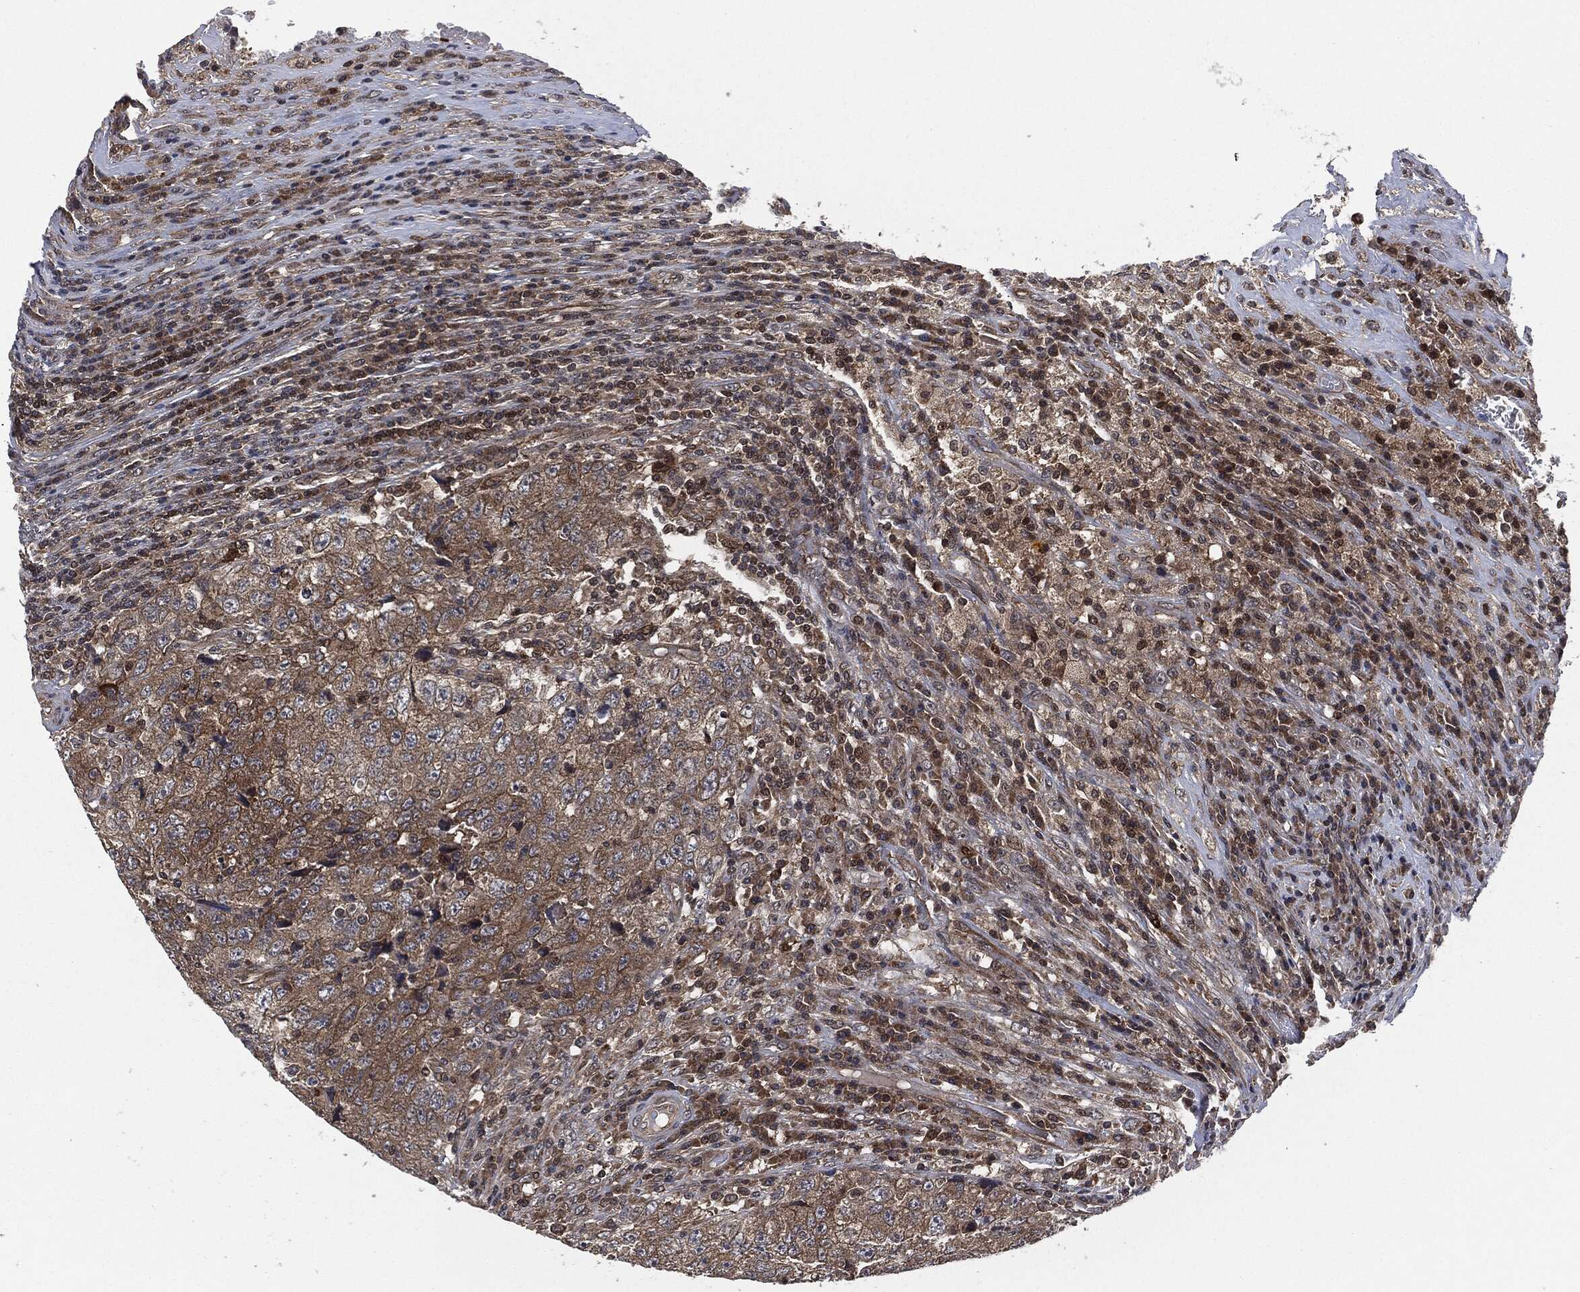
{"staining": {"intensity": "moderate", "quantity": "<25%", "location": "cytoplasmic/membranous"}, "tissue": "testis cancer", "cell_type": "Tumor cells", "image_type": "cancer", "snomed": [{"axis": "morphology", "description": "Necrosis, NOS"}, {"axis": "morphology", "description": "Carcinoma, Embryonal, NOS"}, {"axis": "topography", "description": "Testis"}], "caption": "IHC image of neoplastic tissue: embryonal carcinoma (testis) stained using immunohistochemistry (IHC) shows low levels of moderate protein expression localized specifically in the cytoplasmic/membranous of tumor cells, appearing as a cytoplasmic/membranous brown color.", "gene": "HRAS", "patient": {"sex": "male", "age": 19}}